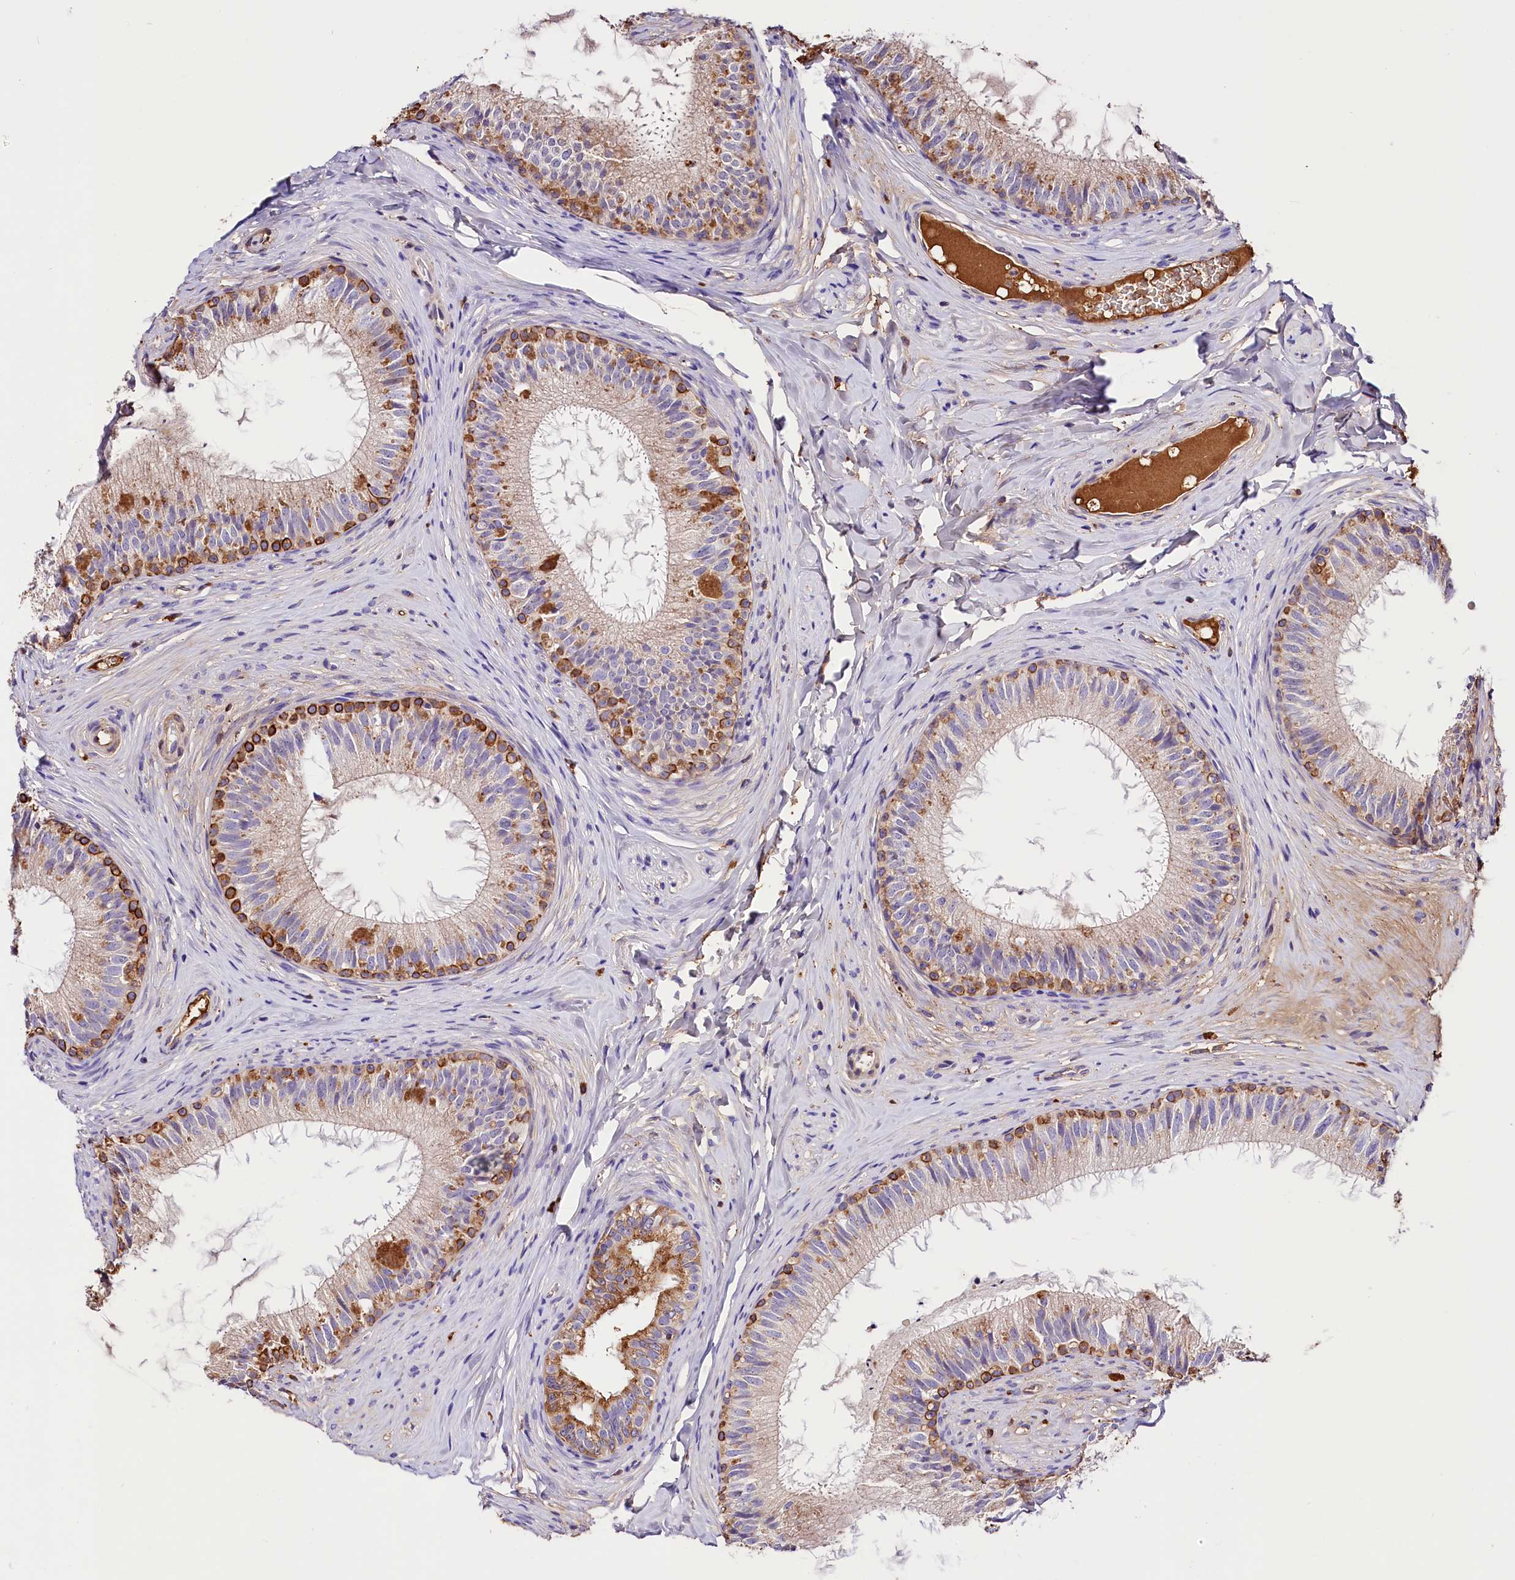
{"staining": {"intensity": "strong", "quantity": "<25%", "location": "cytoplasmic/membranous"}, "tissue": "epididymis", "cell_type": "Glandular cells", "image_type": "normal", "snomed": [{"axis": "morphology", "description": "Normal tissue, NOS"}, {"axis": "topography", "description": "Epididymis"}], "caption": "This micrograph displays immunohistochemistry (IHC) staining of unremarkable human epididymis, with medium strong cytoplasmic/membranous positivity in about <25% of glandular cells.", "gene": "ARMC6", "patient": {"sex": "male", "age": 34}}